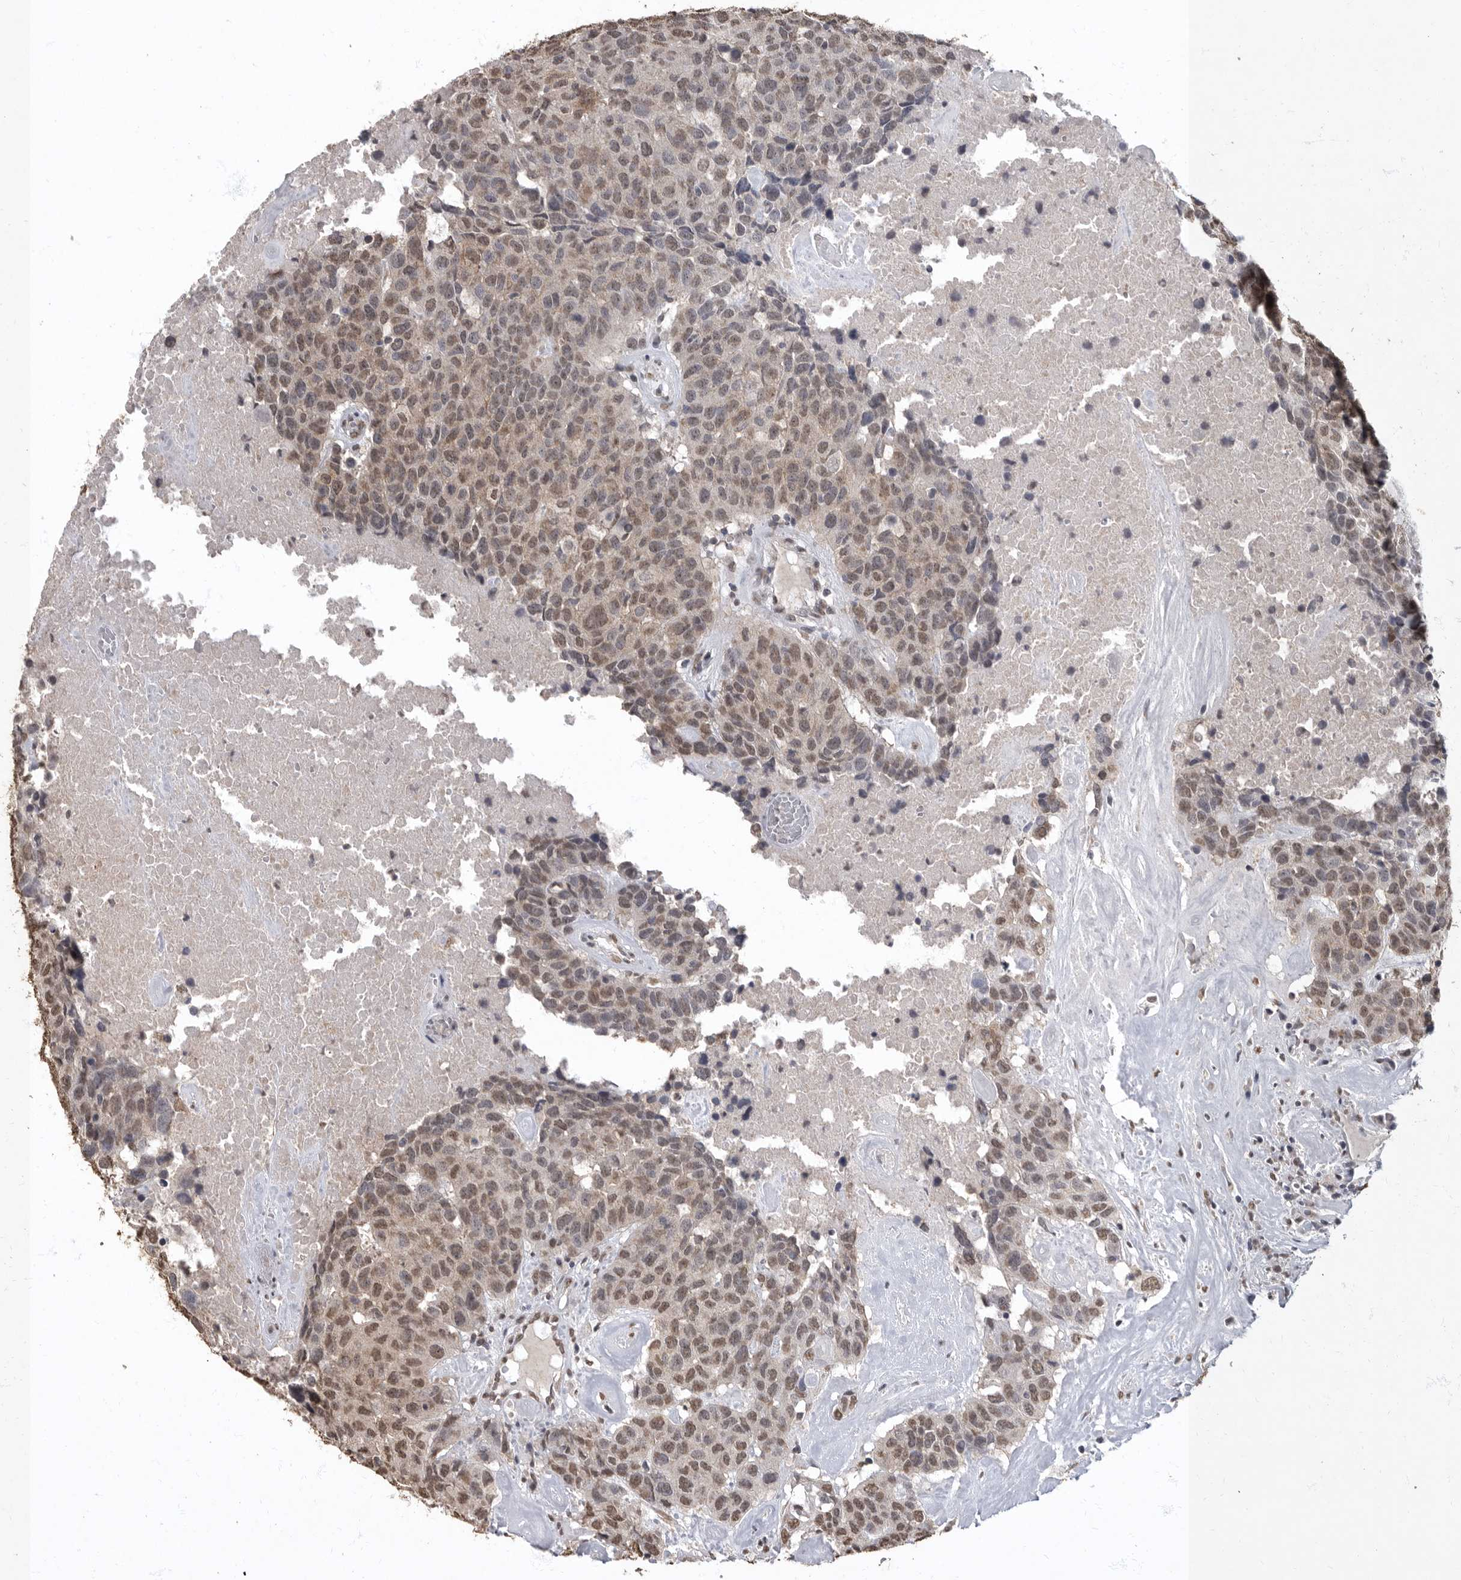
{"staining": {"intensity": "weak", "quantity": ">75%", "location": "cytoplasmic/membranous,nuclear"}, "tissue": "head and neck cancer", "cell_type": "Tumor cells", "image_type": "cancer", "snomed": [{"axis": "morphology", "description": "Squamous cell carcinoma, NOS"}, {"axis": "topography", "description": "Head-Neck"}], "caption": "A histopathology image of head and neck cancer stained for a protein shows weak cytoplasmic/membranous and nuclear brown staining in tumor cells.", "gene": "NBL1", "patient": {"sex": "male", "age": 66}}